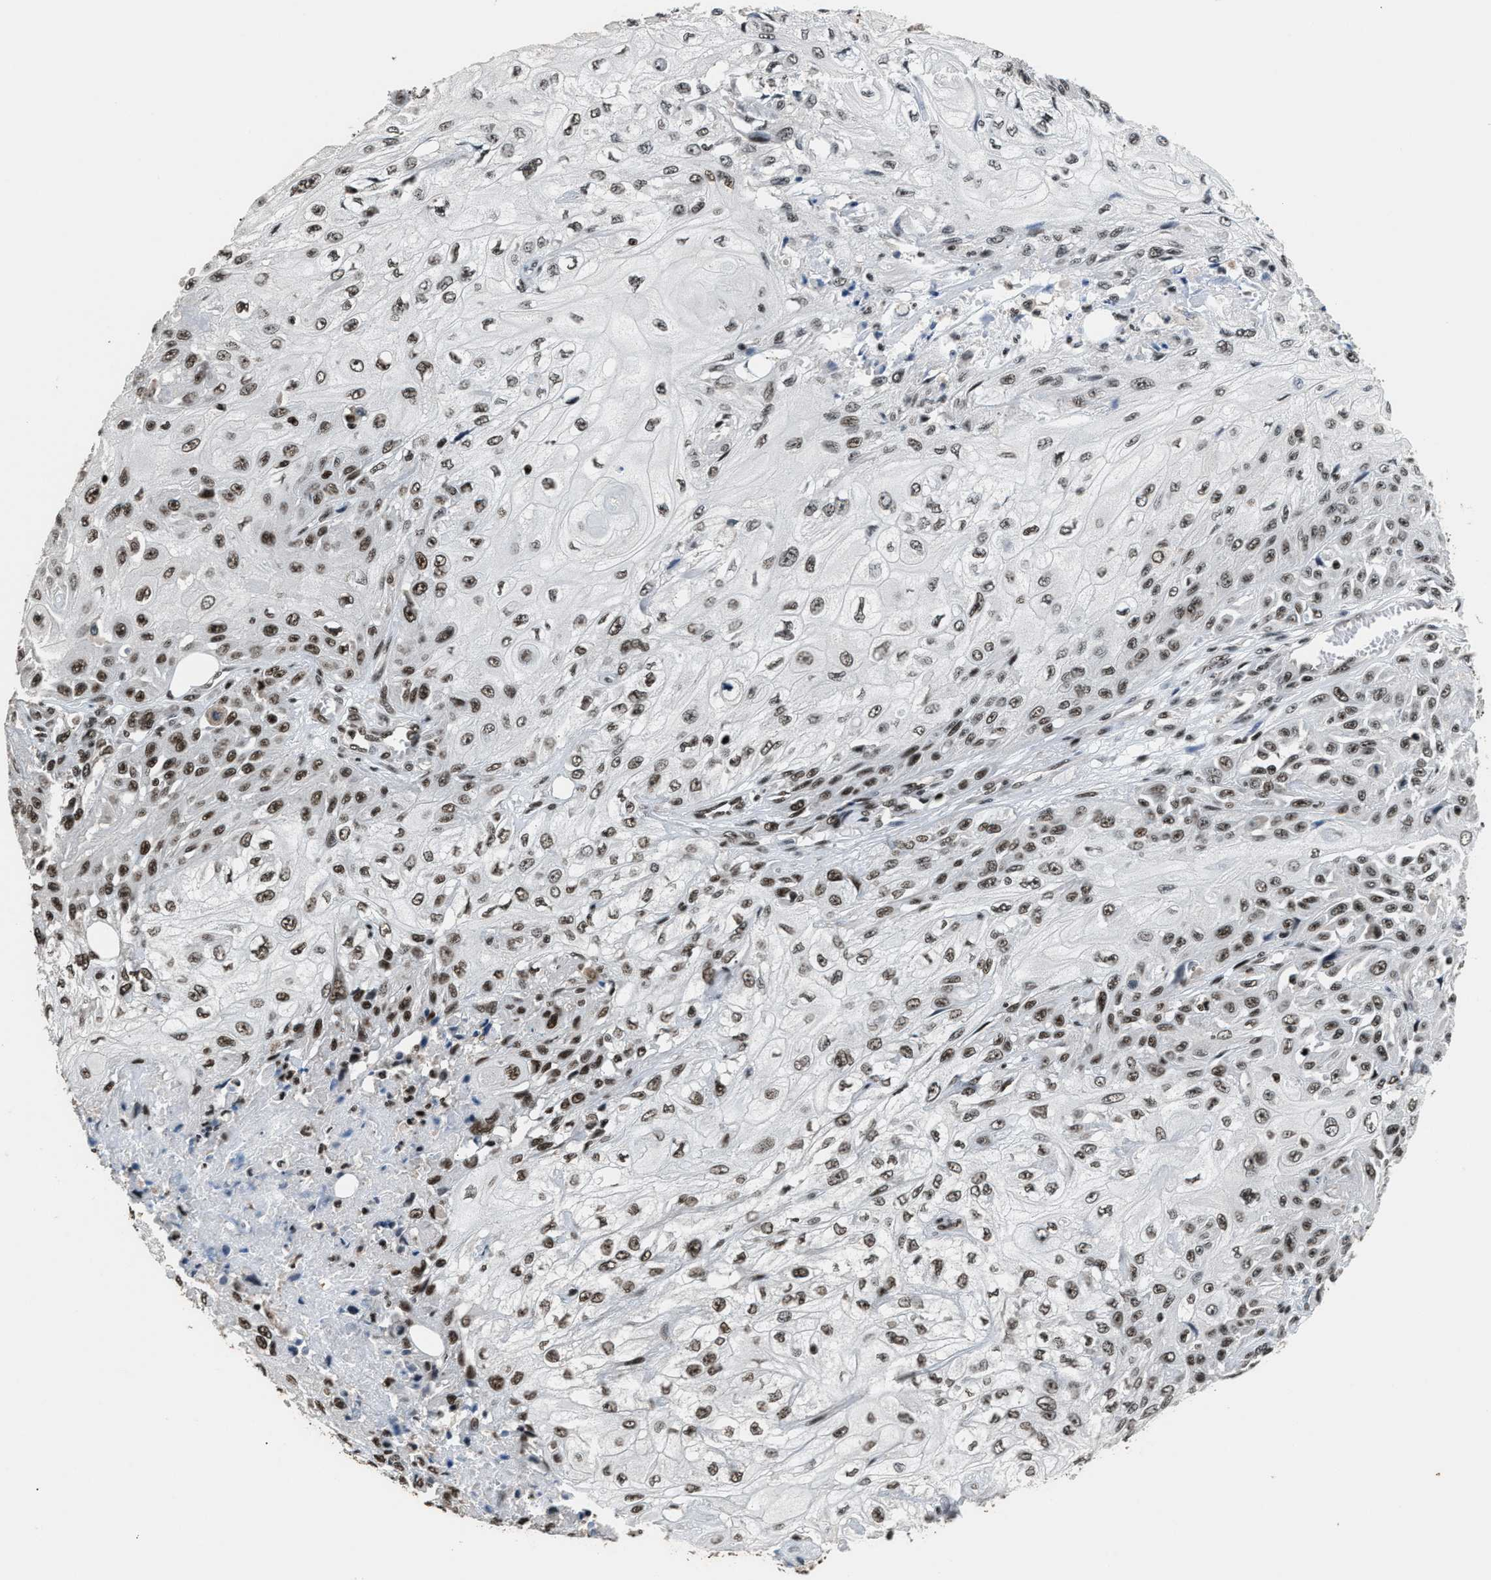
{"staining": {"intensity": "moderate", "quantity": ">75%", "location": "nuclear"}, "tissue": "skin cancer", "cell_type": "Tumor cells", "image_type": "cancer", "snomed": [{"axis": "morphology", "description": "Squamous cell carcinoma, NOS"}, {"axis": "morphology", "description": "Squamous cell carcinoma, metastatic, NOS"}, {"axis": "topography", "description": "Skin"}, {"axis": "topography", "description": "Lymph node"}], "caption": "Skin cancer stained with immunohistochemistry (IHC) reveals moderate nuclear expression in approximately >75% of tumor cells.", "gene": "RAD21", "patient": {"sex": "male", "age": 75}}